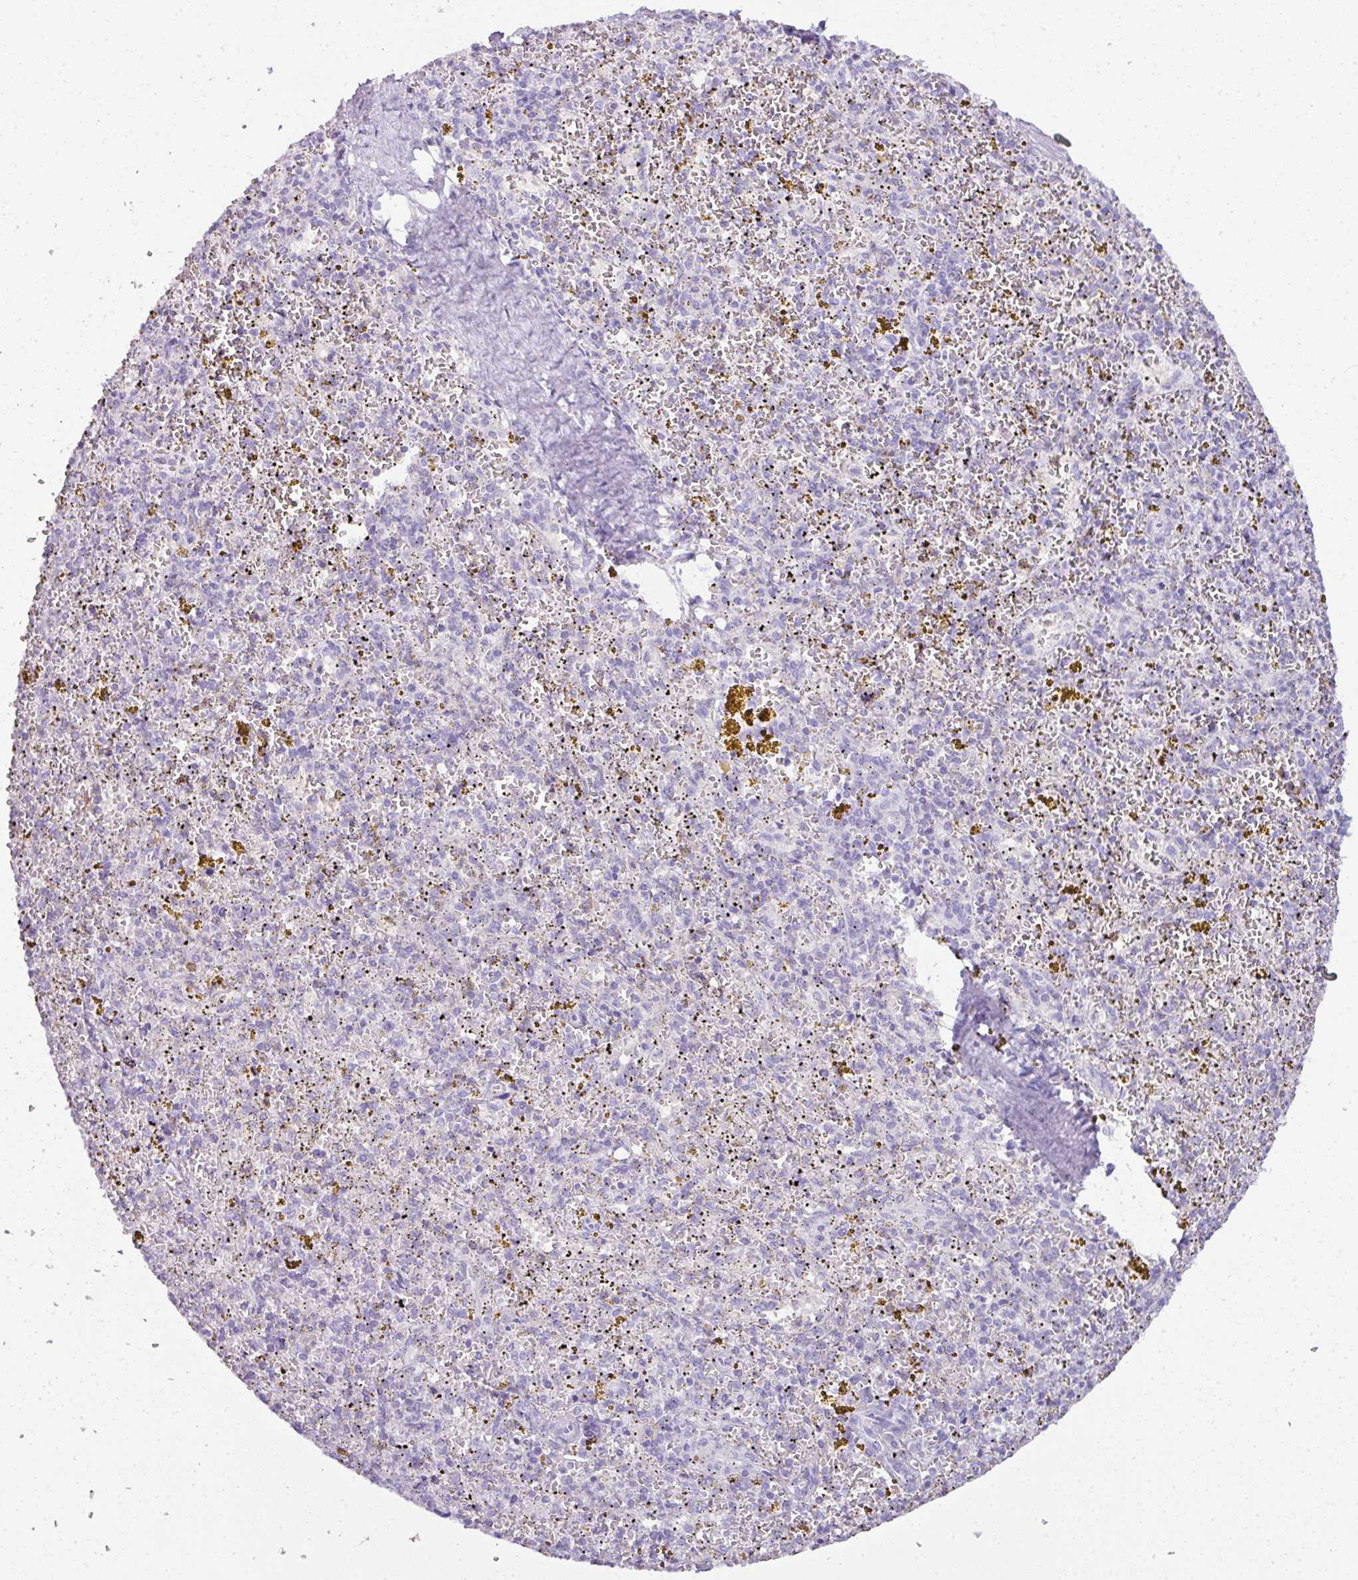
{"staining": {"intensity": "negative", "quantity": "none", "location": "none"}, "tissue": "spleen", "cell_type": "Cells in red pulp", "image_type": "normal", "snomed": [{"axis": "morphology", "description": "Normal tissue, NOS"}, {"axis": "topography", "description": "Spleen"}], "caption": "Spleen was stained to show a protein in brown. There is no significant positivity in cells in red pulp. Nuclei are stained in blue.", "gene": "NAPSA", "patient": {"sex": "male", "age": 57}}